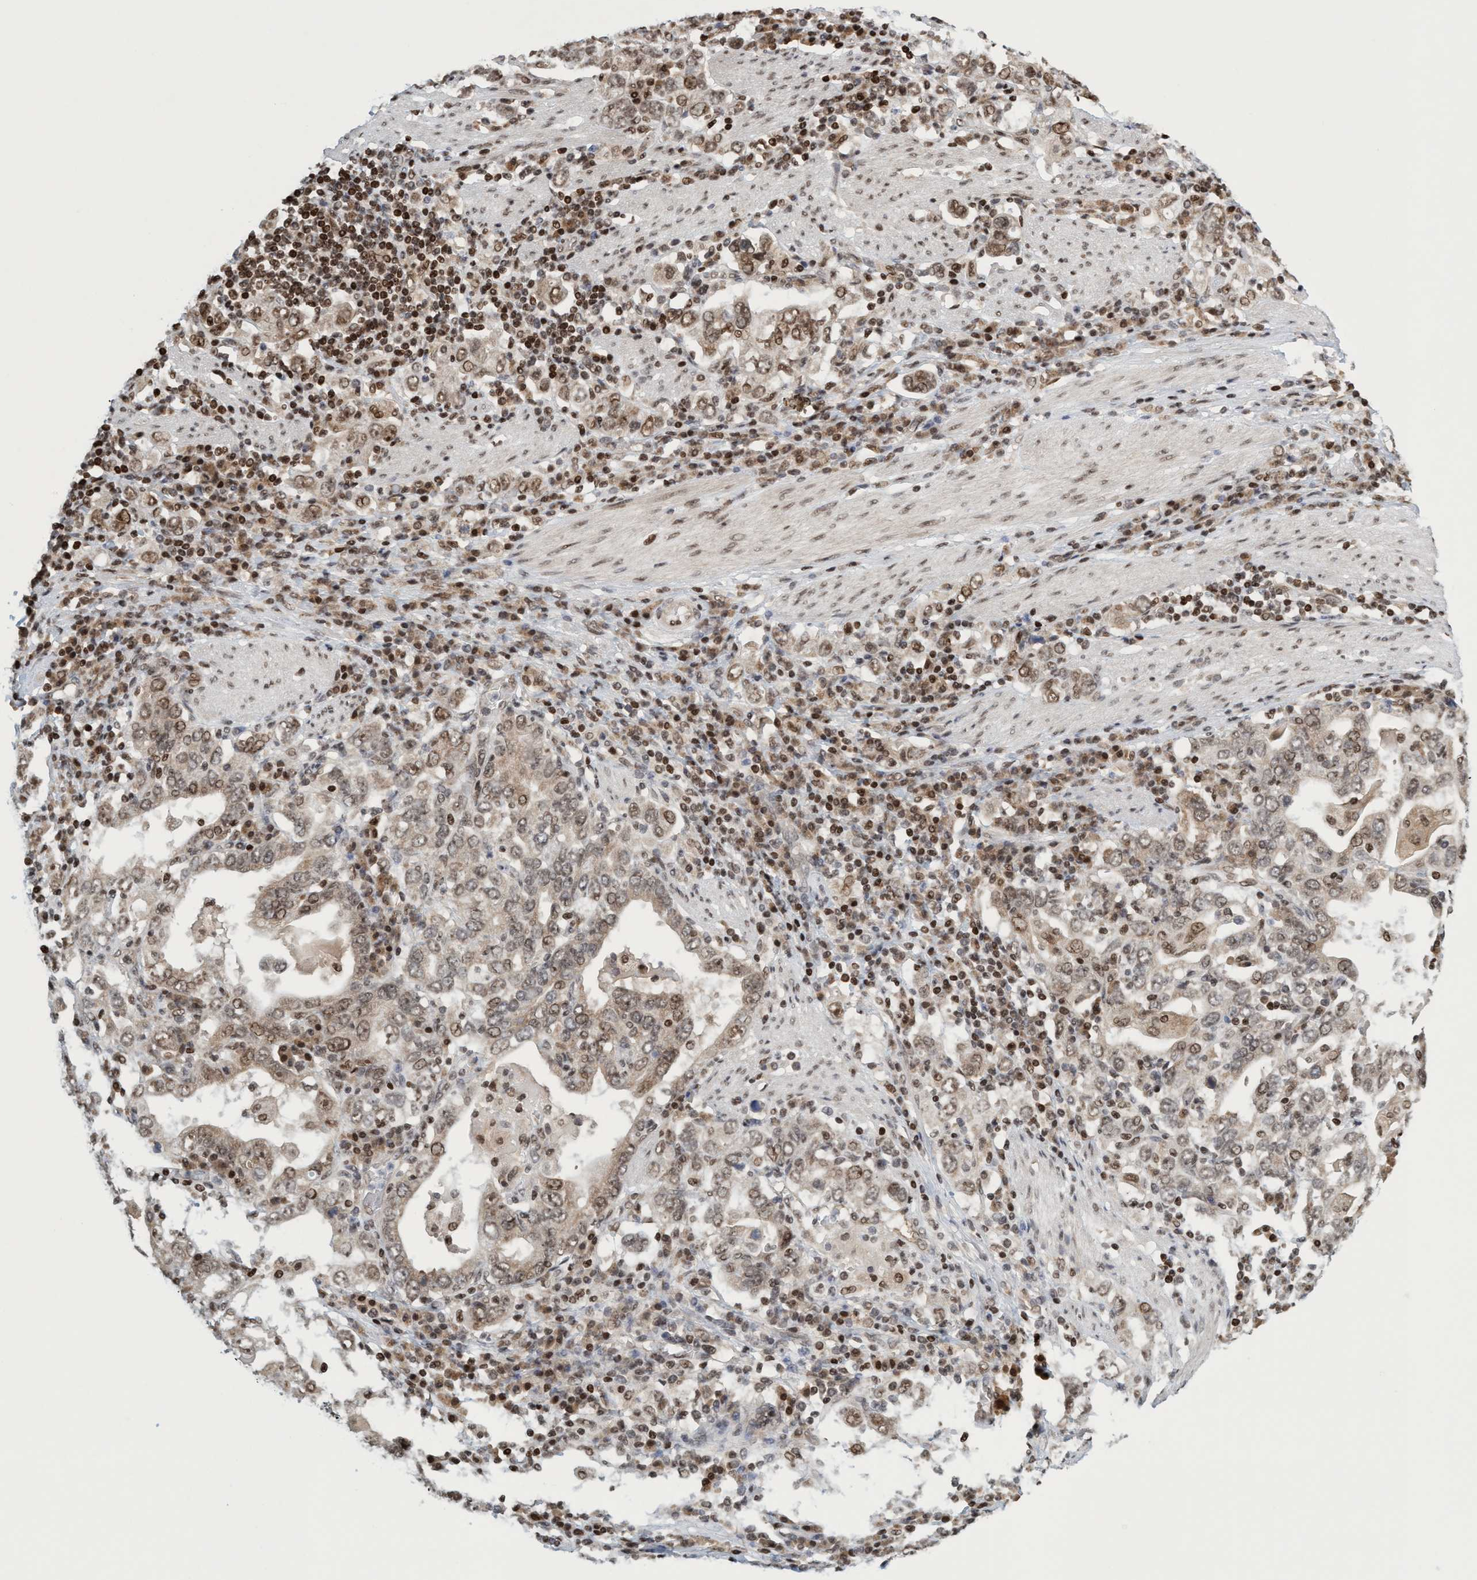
{"staining": {"intensity": "moderate", "quantity": ">75%", "location": "nuclear"}, "tissue": "stomach cancer", "cell_type": "Tumor cells", "image_type": "cancer", "snomed": [{"axis": "morphology", "description": "Adenocarcinoma, NOS"}, {"axis": "topography", "description": "Stomach, upper"}], "caption": "This is an image of immunohistochemistry staining of adenocarcinoma (stomach), which shows moderate staining in the nuclear of tumor cells.", "gene": "SMCR8", "patient": {"sex": "male", "age": 62}}